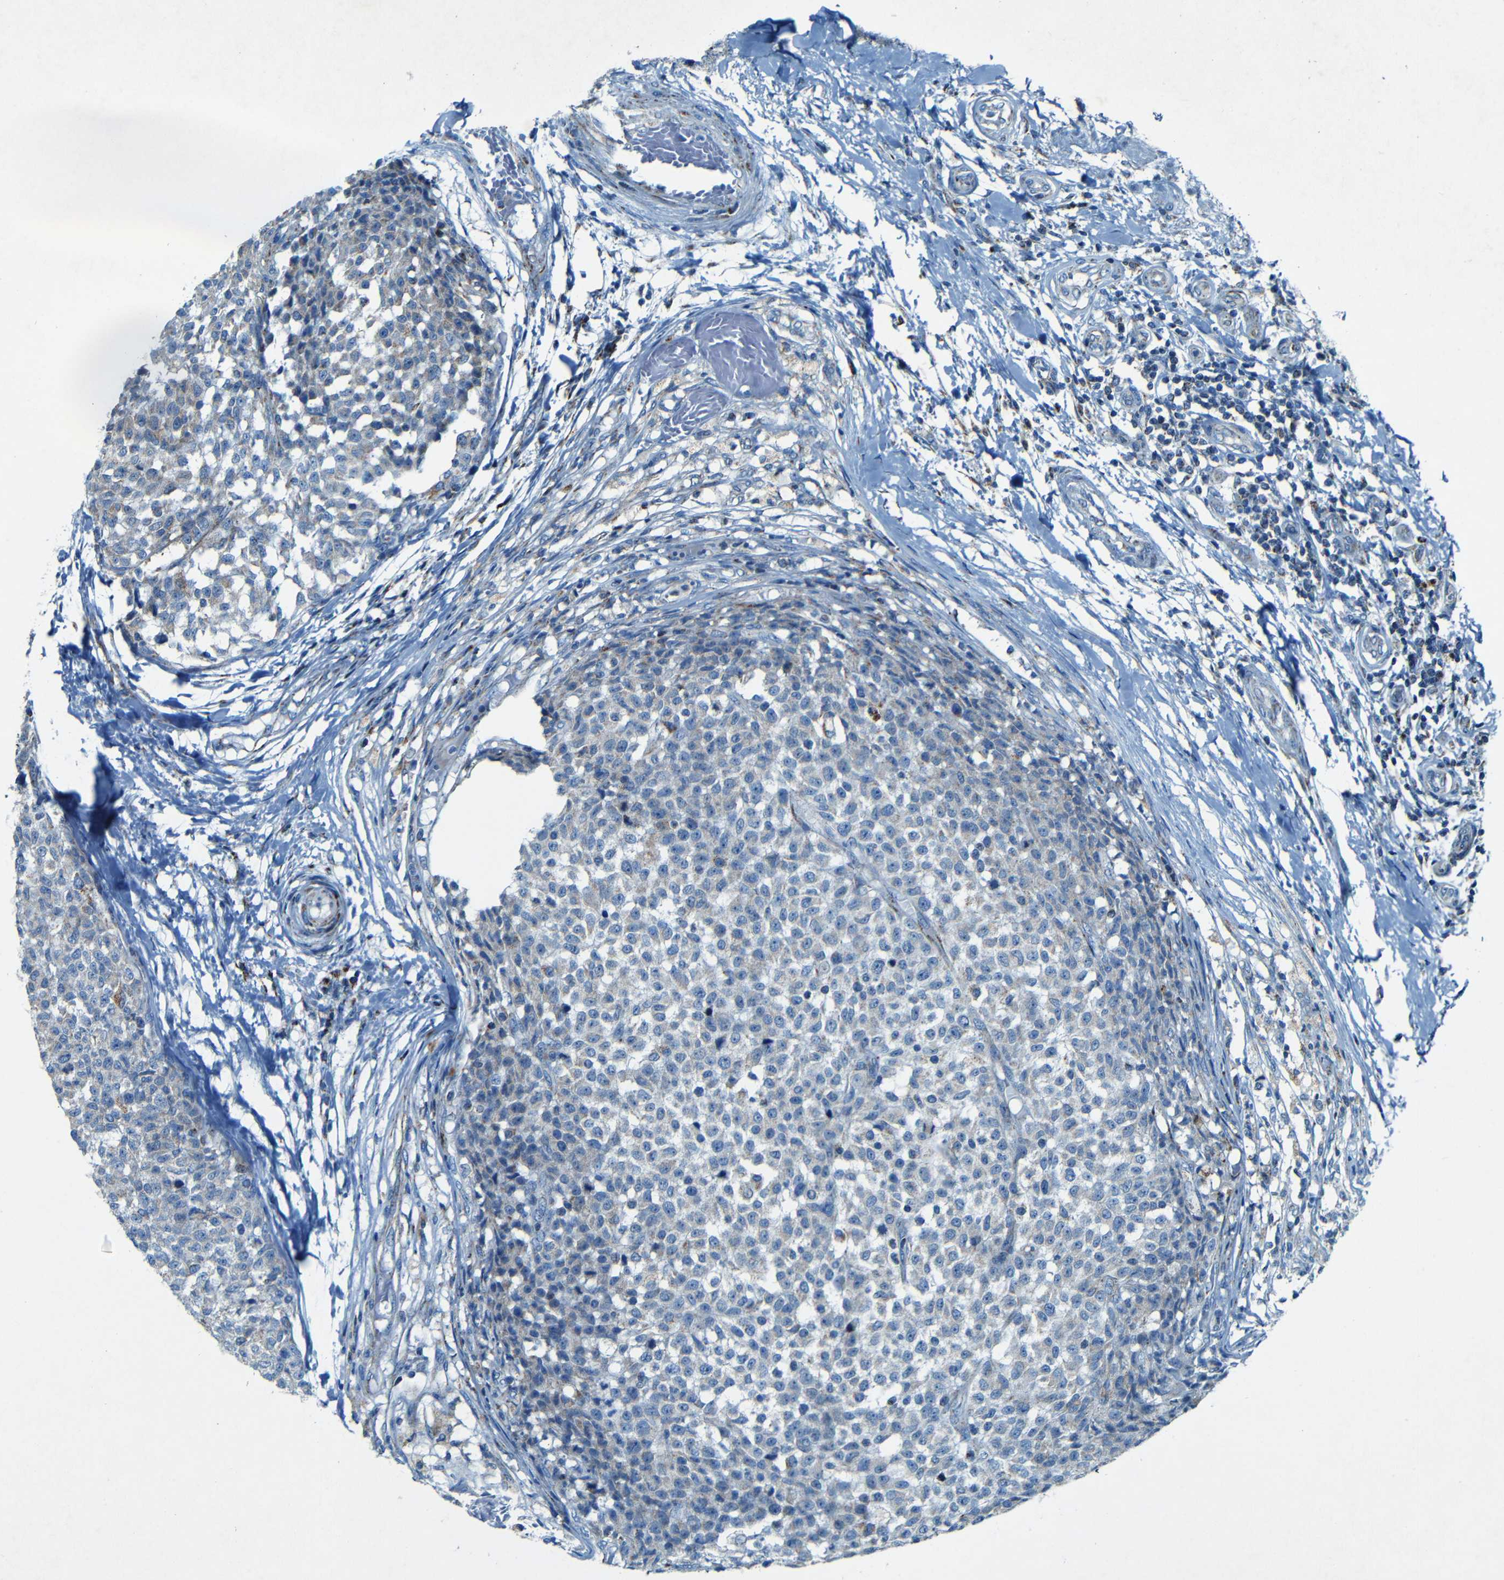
{"staining": {"intensity": "weak", "quantity": "25%-75%", "location": "cytoplasmic/membranous"}, "tissue": "testis cancer", "cell_type": "Tumor cells", "image_type": "cancer", "snomed": [{"axis": "morphology", "description": "Seminoma, NOS"}, {"axis": "topography", "description": "Testis"}], "caption": "Testis cancer tissue displays weak cytoplasmic/membranous expression in about 25%-75% of tumor cells The staining was performed using DAB (3,3'-diaminobenzidine), with brown indicating positive protein expression. Nuclei are stained blue with hematoxylin.", "gene": "WSCD2", "patient": {"sex": "male", "age": 59}}